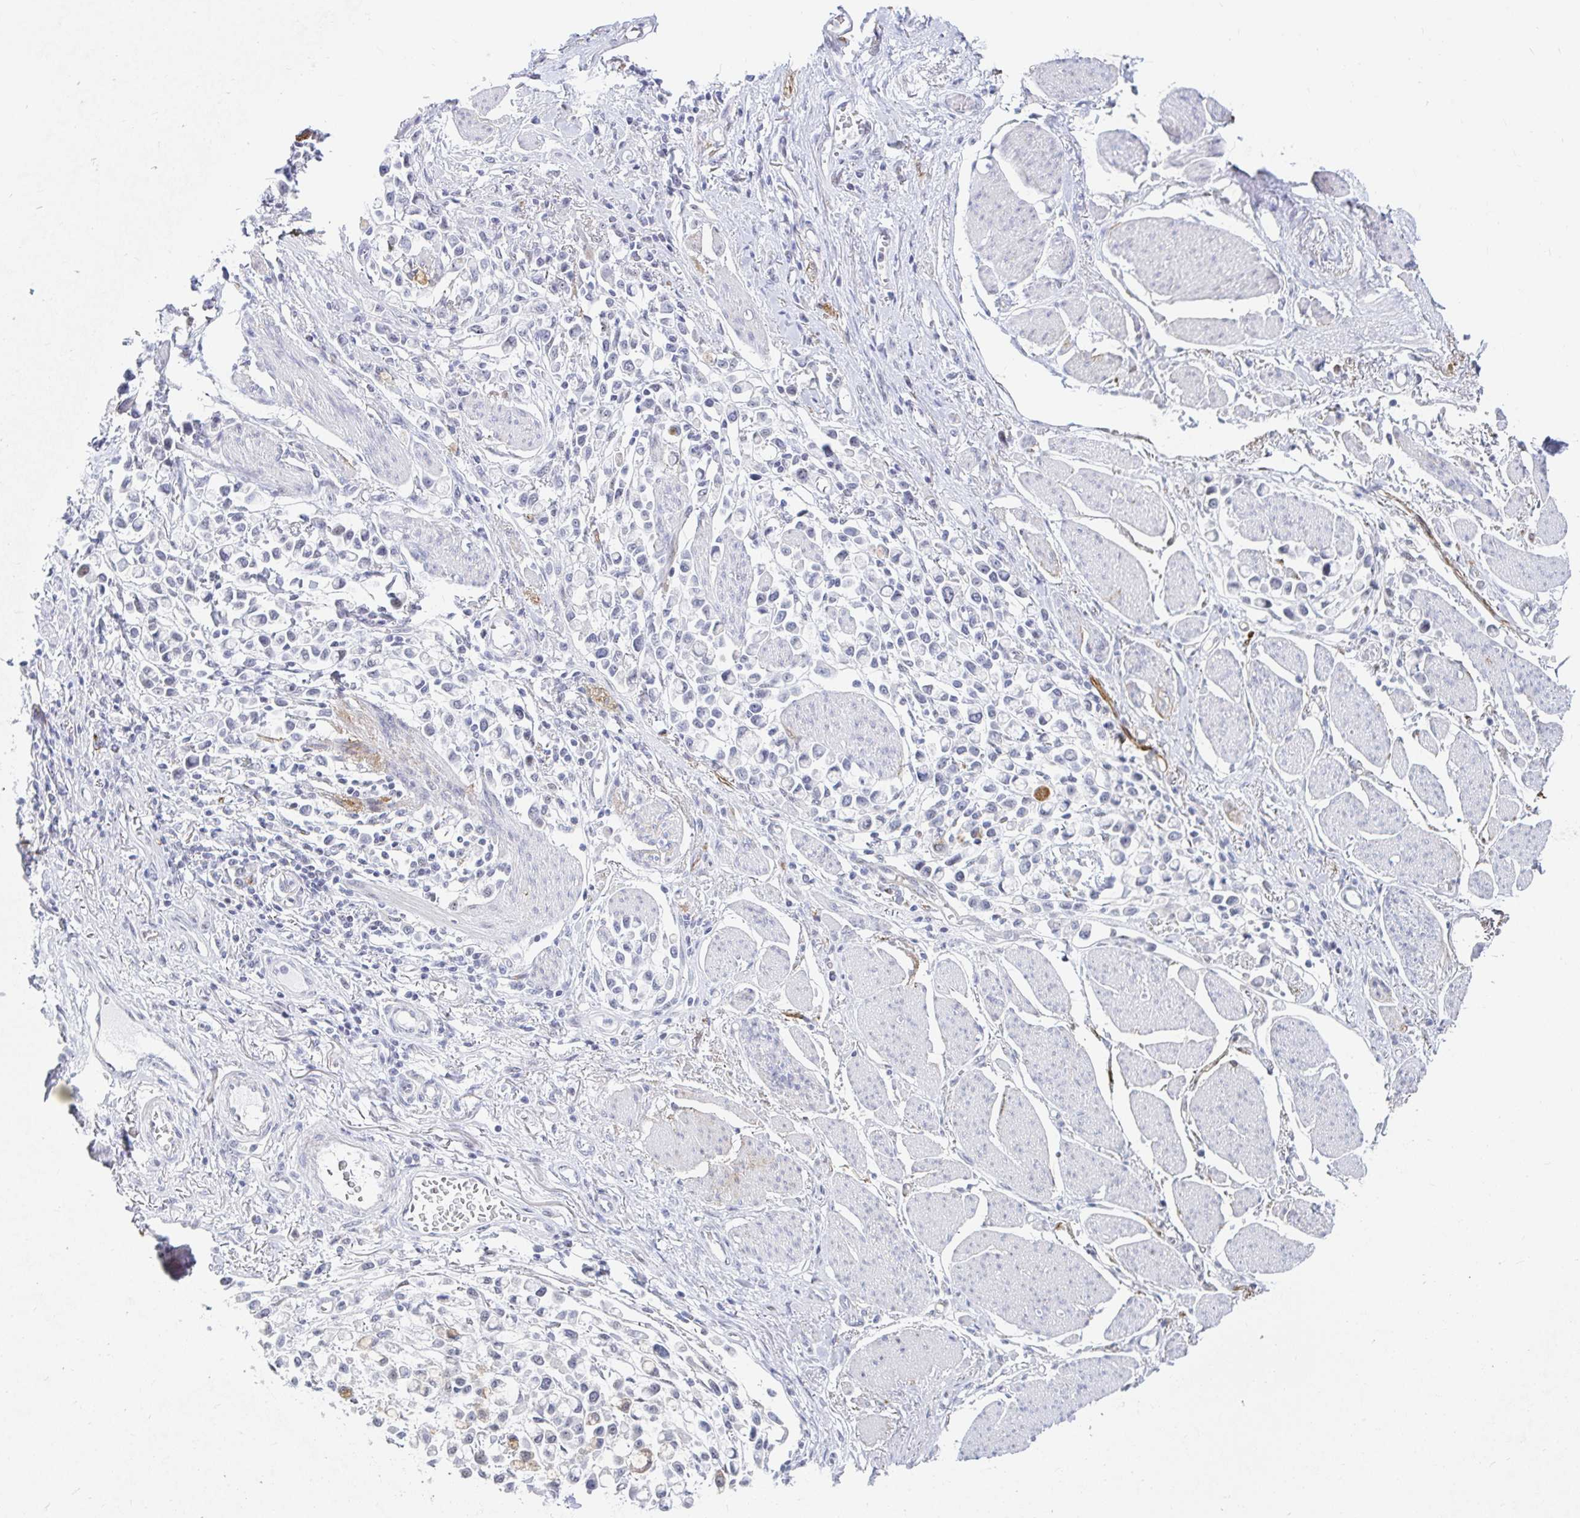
{"staining": {"intensity": "negative", "quantity": "none", "location": "none"}, "tissue": "stomach cancer", "cell_type": "Tumor cells", "image_type": "cancer", "snomed": [{"axis": "morphology", "description": "Adenocarcinoma, NOS"}, {"axis": "topography", "description": "Stomach"}], "caption": "DAB immunohistochemical staining of stomach adenocarcinoma shows no significant staining in tumor cells.", "gene": "COL28A1", "patient": {"sex": "female", "age": 81}}